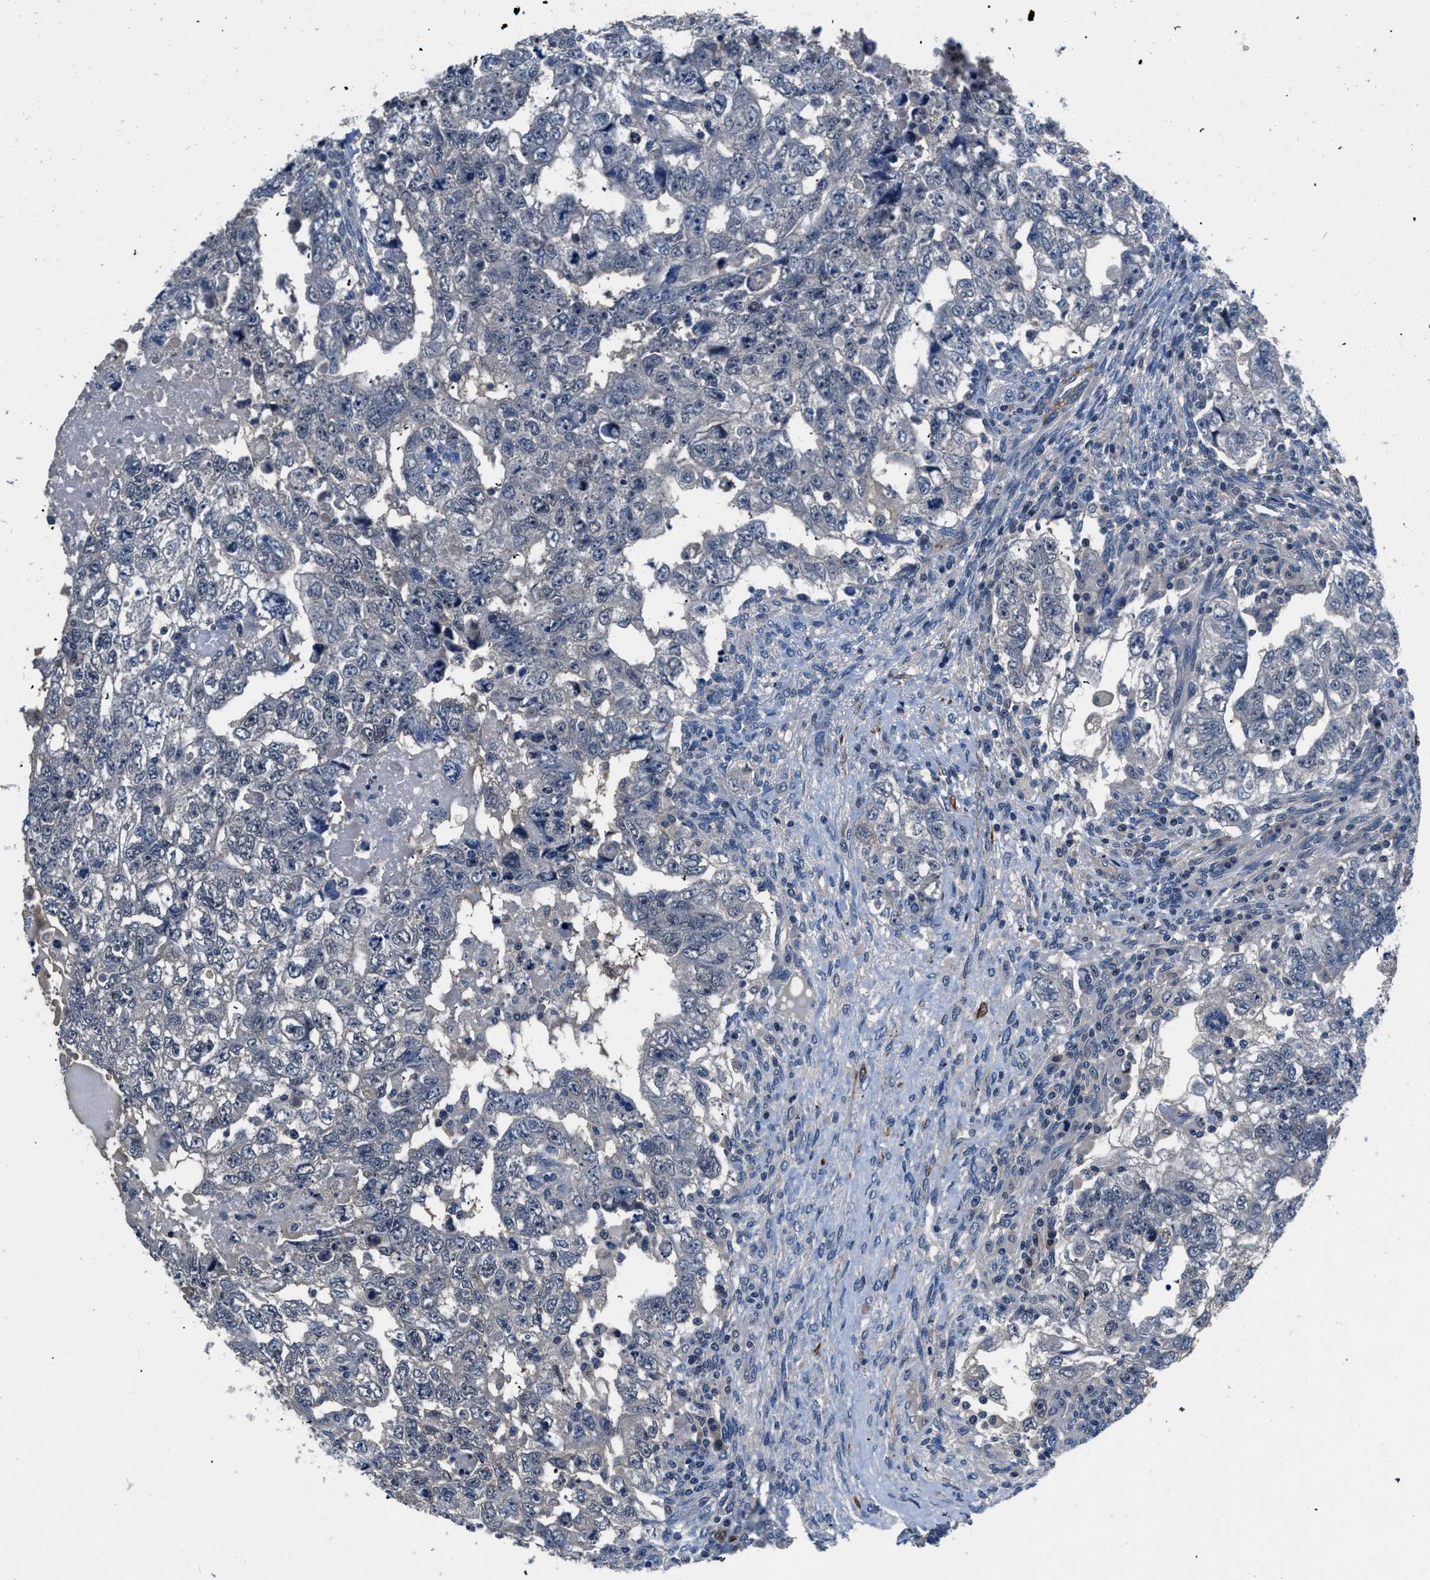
{"staining": {"intensity": "negative", "quantity": "none", "location": "none"}, "tissue": "testis cancer", "cell_type": "Tumor cells", "image_type": "cancer", "snomed": [{"axis": "morphology", "description": "Carcinoma, Embryonal, NOS"}, {"axis": "topography", "description": "Testis"}], "caption": "The IHC histopathology image has no significant staining in tumor cells of testis cancer (embryonal carcinoma) tissue.", "gene": "LANCL2", "patient": {"sex": "male", "age": 36}}